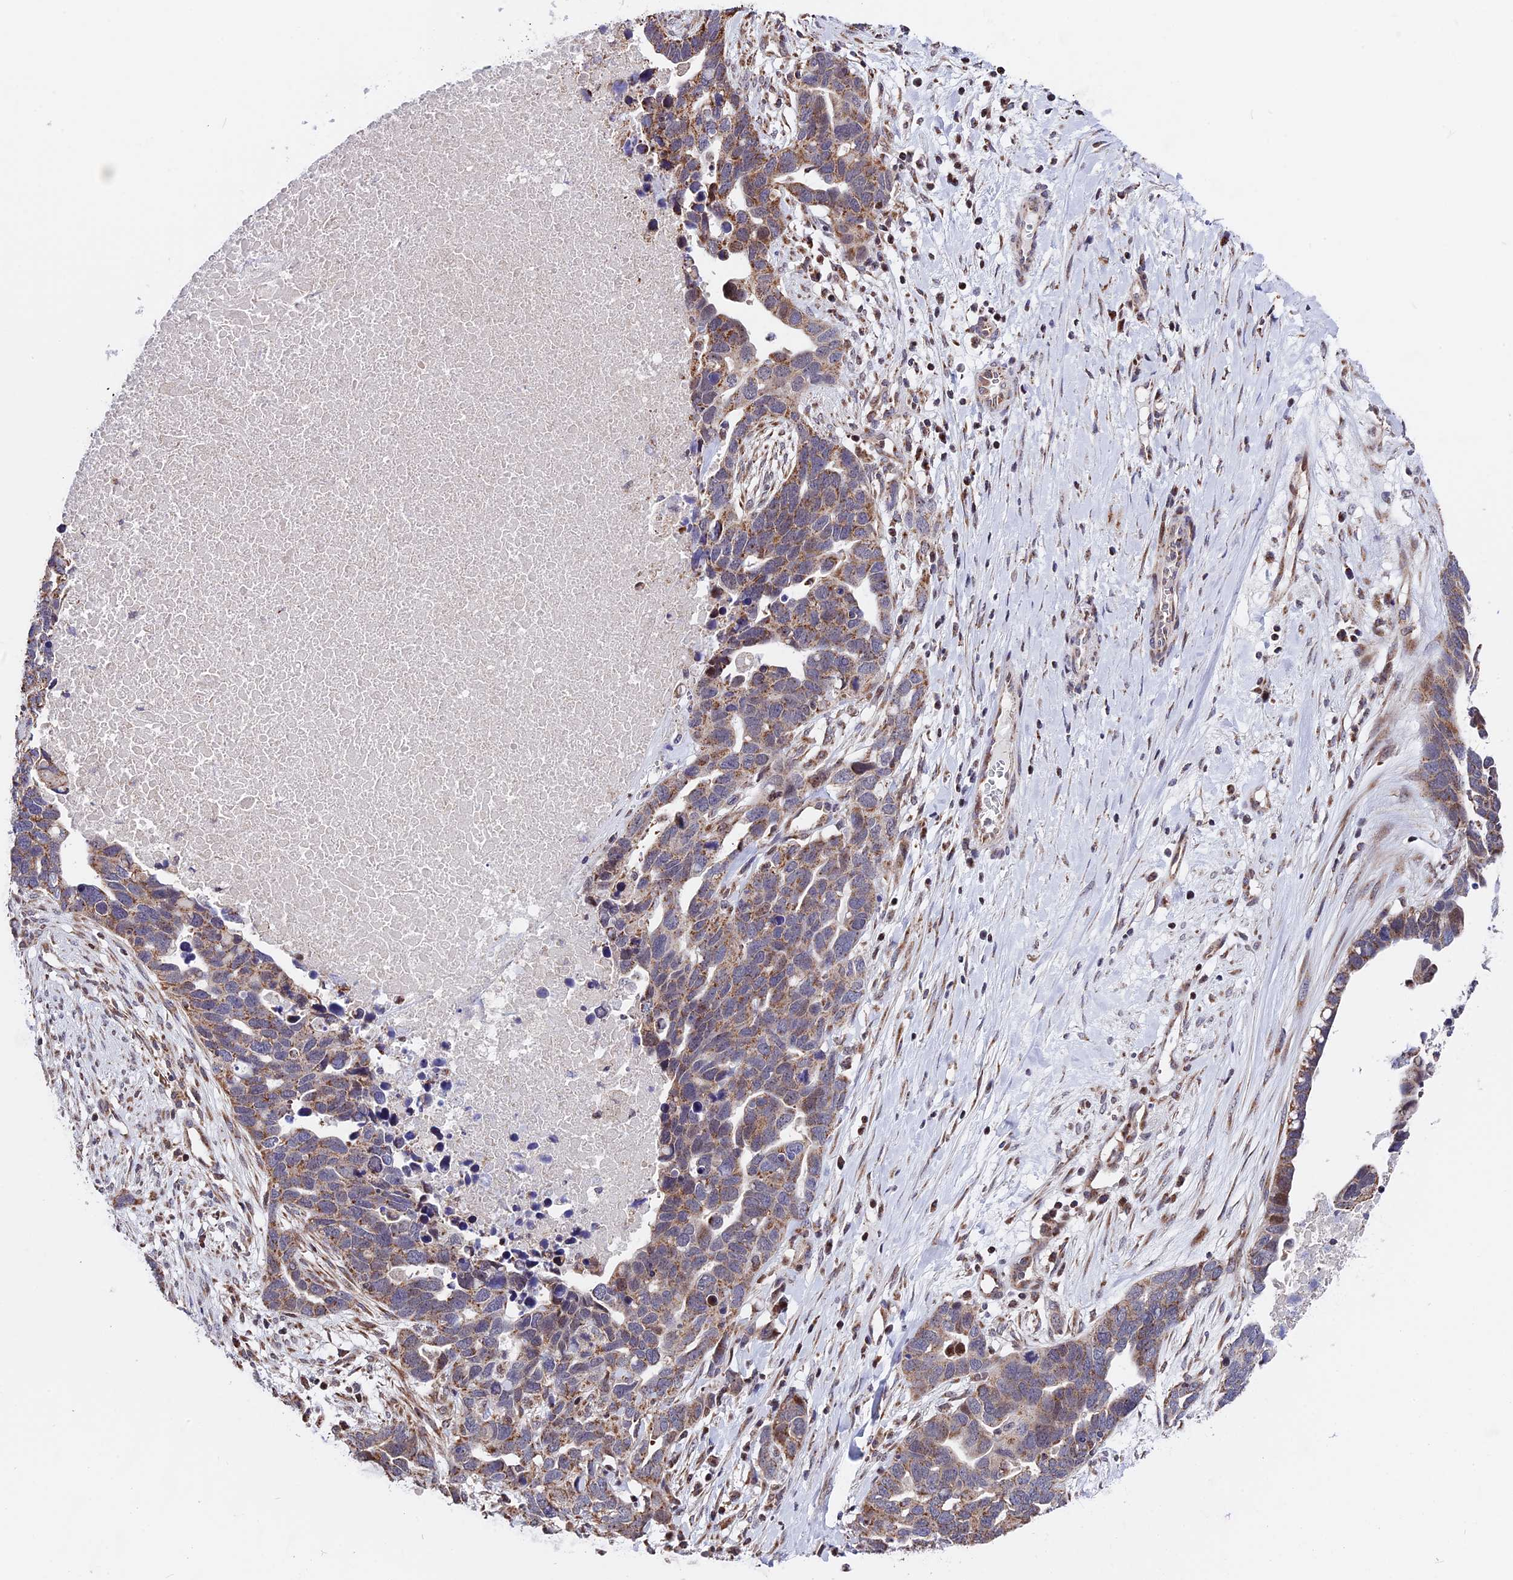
{"staining": {"intensity": "moderate", "quantity": ">75%", "location": "cytoplasmic/membranous"}, "tissue": "ovarian cancer", "cell_type": "Tumor cells", "image_type": "cancer", "snomed": [{"axis": "morphology", "description": "Cystadenocarcinoma, serous, NOS"}, {"axis": "topography", "description": "Ovary"}], "caption": "Moderate cytoplasmic/membranous positivity is identified in approximately >75% of tumor cells in ovarian serous cystadenocarcinoma.", "gene": "FAM174C", "patient": {"sex": "female", "age": 54}}